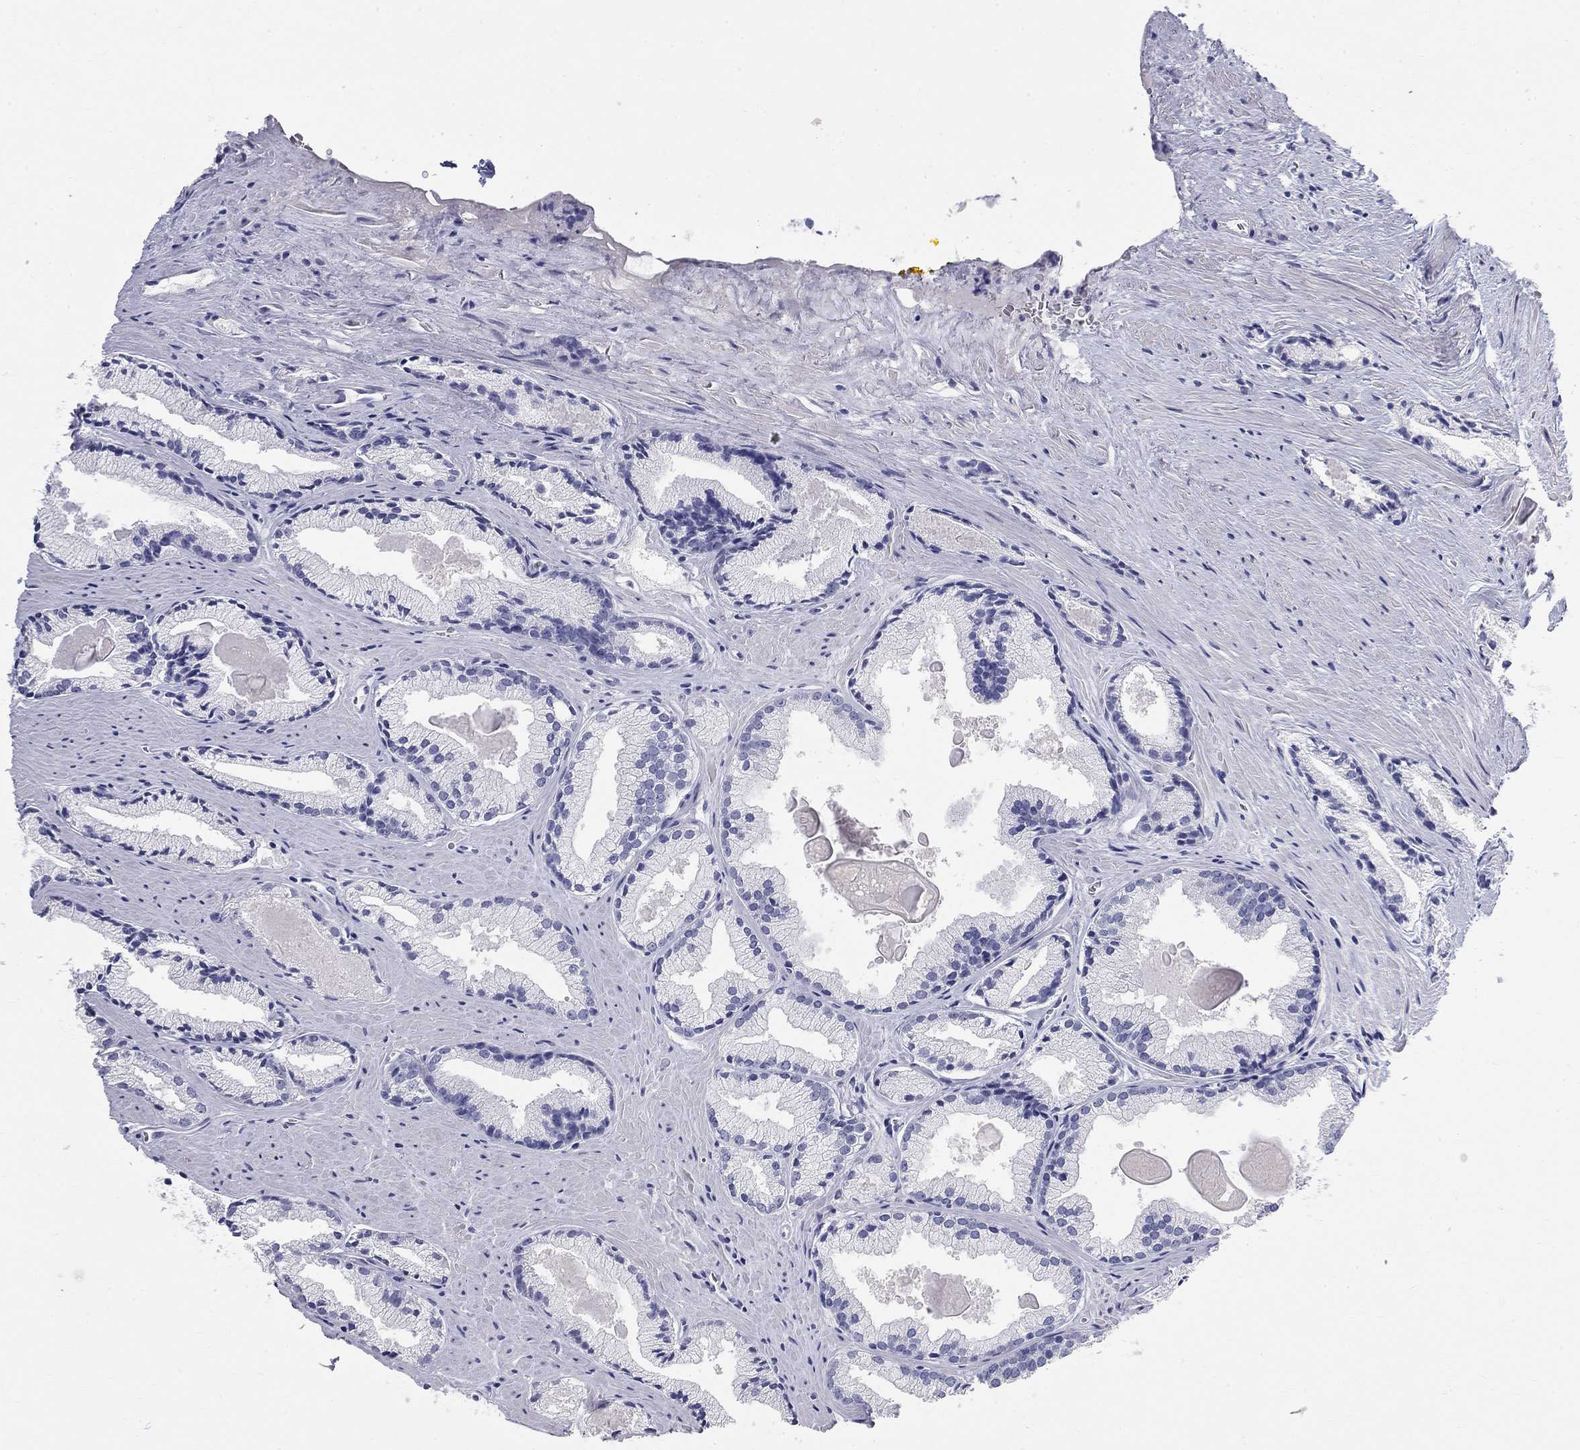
{"staining": {"intensity": "negative", "quantity": "none", "location": "none"}, "tissue": "prostate cancer", "cell_type": "Tumor cells", "image_type": "cancer", "snomed": [{"axis": "morphology", "description": "Adenocarcinoma, NOS"}, {"axis": "morphology", "description": "Adenocarcinoma, High grade"}, {"axis": "topography", "description": "Prostate"}], "caption": "This micrograph is of high-grade adenocarcinoma (prostate) stained with immunohistochemistry to label a protein in brown with the nuclei are counter-stained blue. There is no positivity in tumor cells. The staining was performed using DAB to visualize the protein expression in brown, while the nuclei were stained in blue with hematoxylin (Magnification: 20x).", "gene": "PHOX2B", "patient": {"sex": "male", "age": 70}}